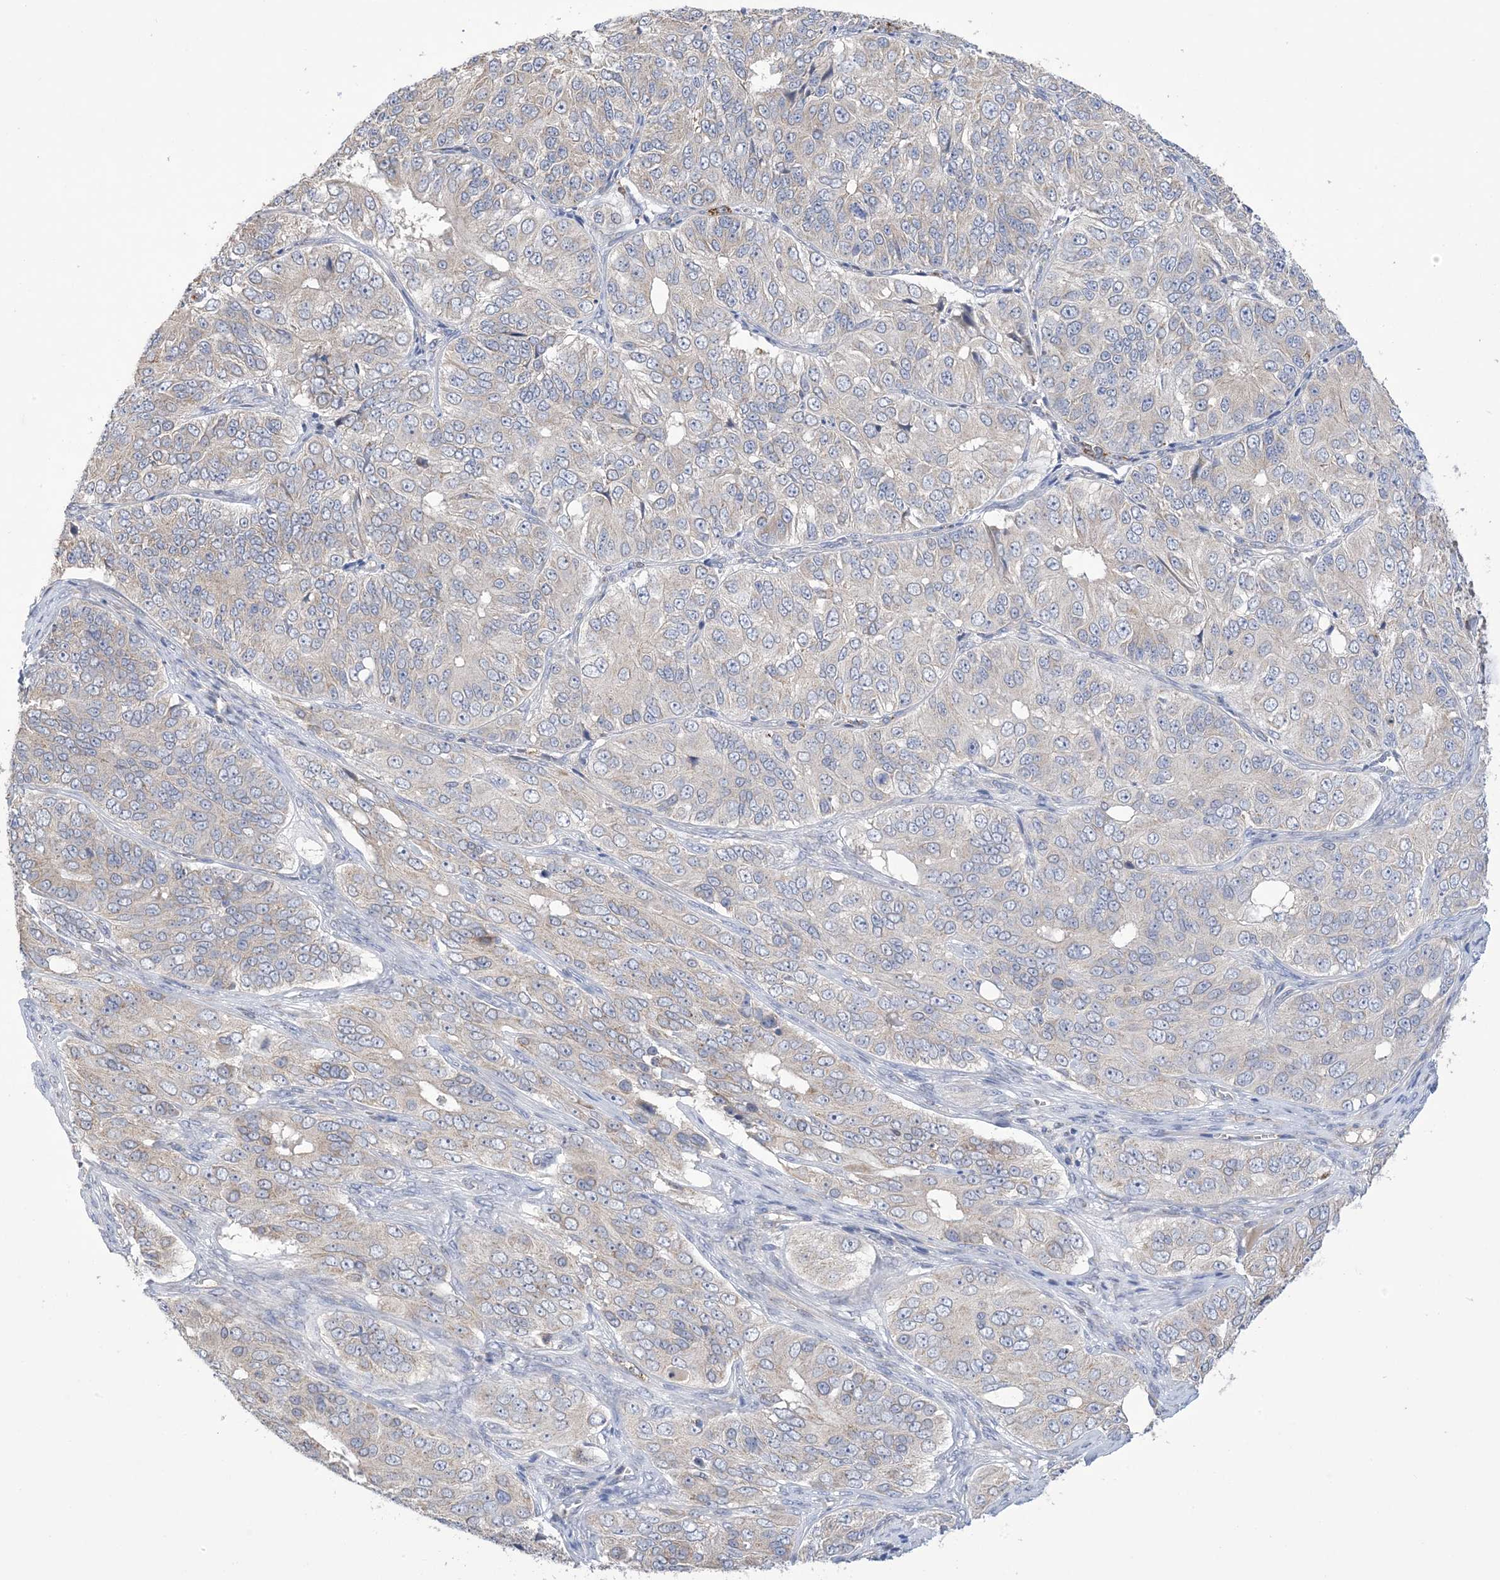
{"staining": {"intensity": "negative", "quantity": "none", "location": "none"}, "tissue": "ovarian cancer", "cell_type": "Tumor cells", "image_type": "cancer", "snomed": [{"axis": "morphology", "description": "Carcinoma, endometroid"}, {"axis": "topography", "description": "Ovary"}], "caption": "Ovarian cancer stained for a protein using immunohistochemistry shows no expression tumor cells.", "gene": "CLEC16A", "patient": {"sex": "female", "age": 51}}